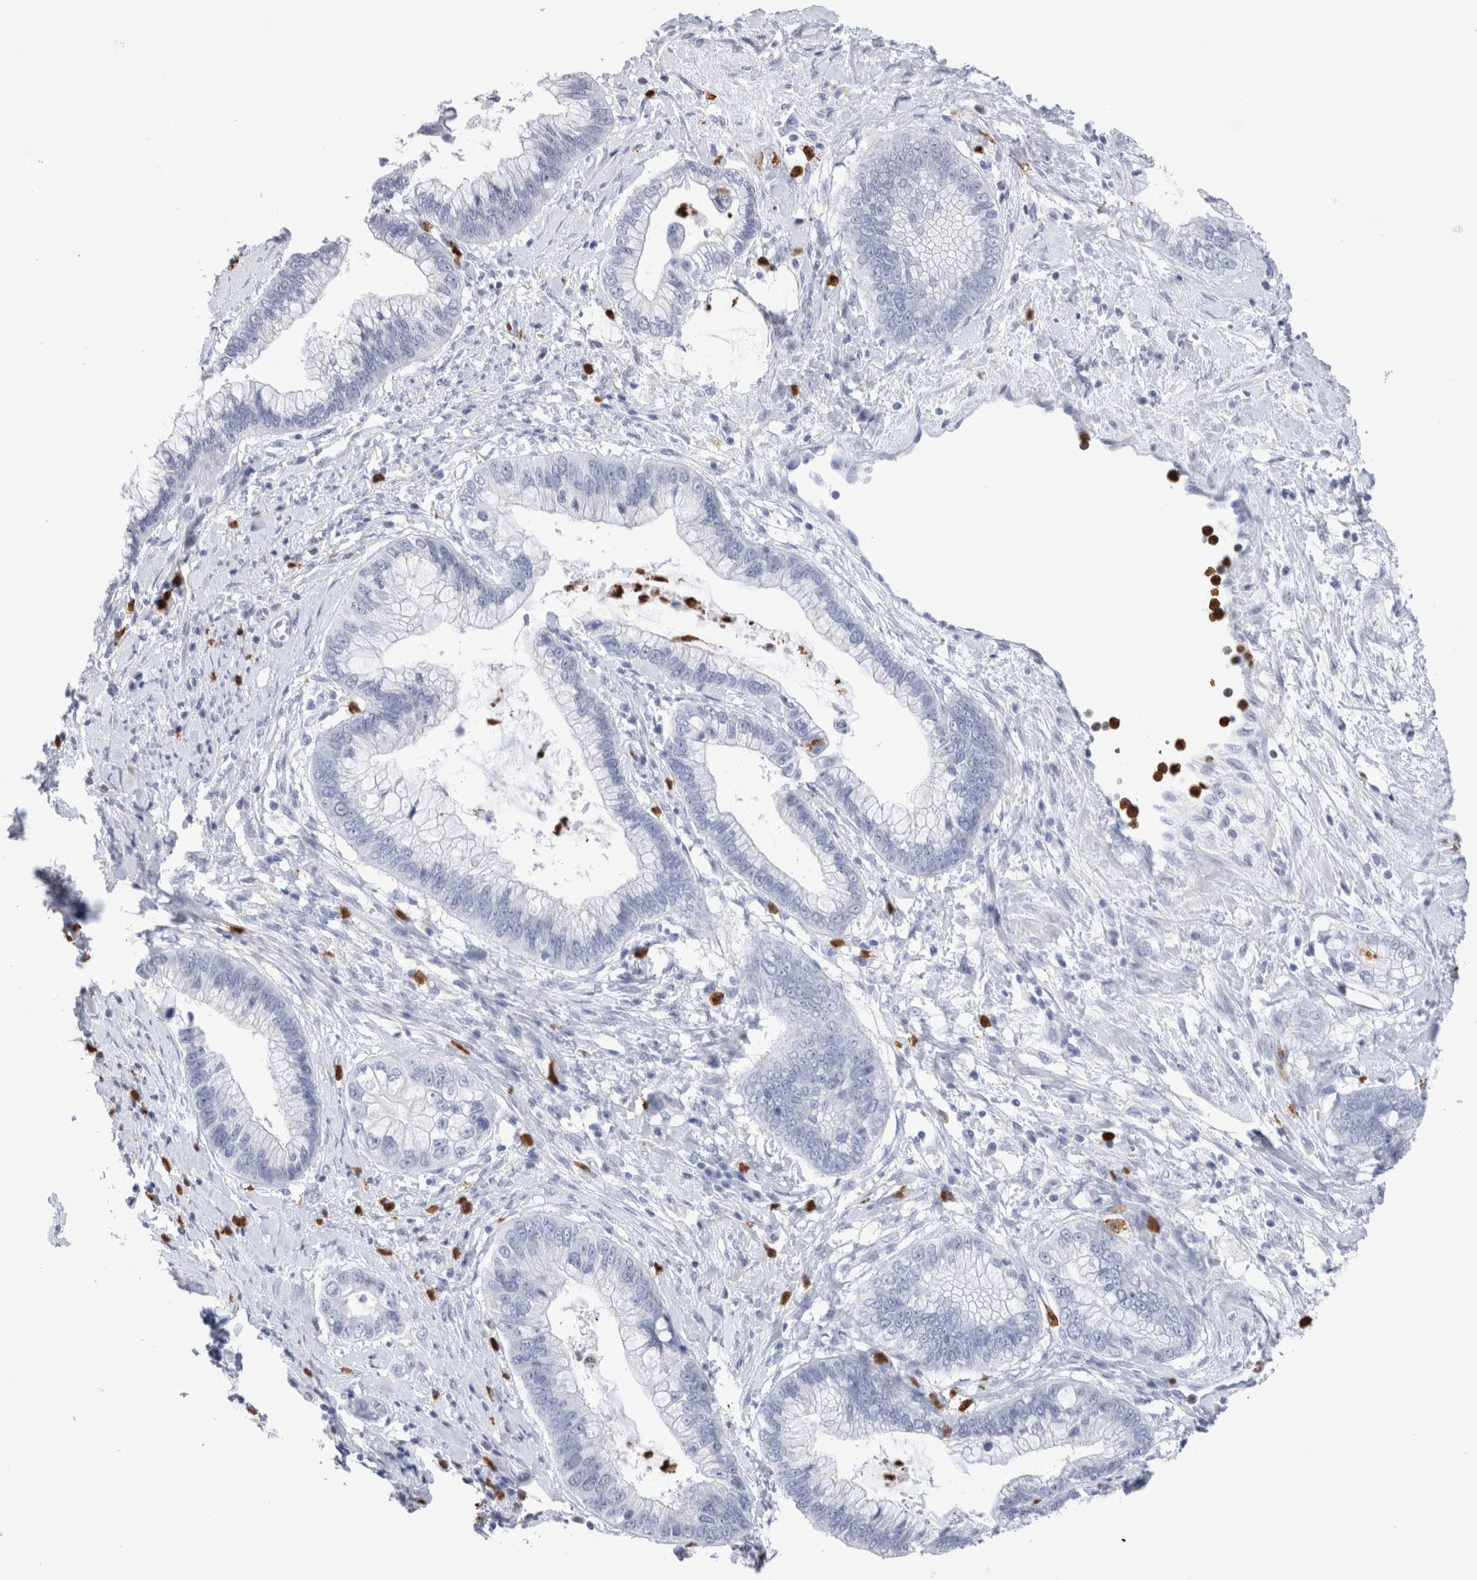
{"staining": {"intensity": "negative", "quantity": "none", "location": "none"}, "tissue": "cervical cancer", "cell_type": "Tumor cells", "image_type": "cancer", "snomed": [{"axis": "morphology", "description": "Adenocarcinoma, NOS"}, {"axis": "topography", "description": "Cervix"}], "caption": "This is an IHC histopathology image of cervical cancer (adenocarcinoma). There is no expression in tumor cells.", "gene": "SLC10A5", "patient": {"sex": "female", "age": 44}}